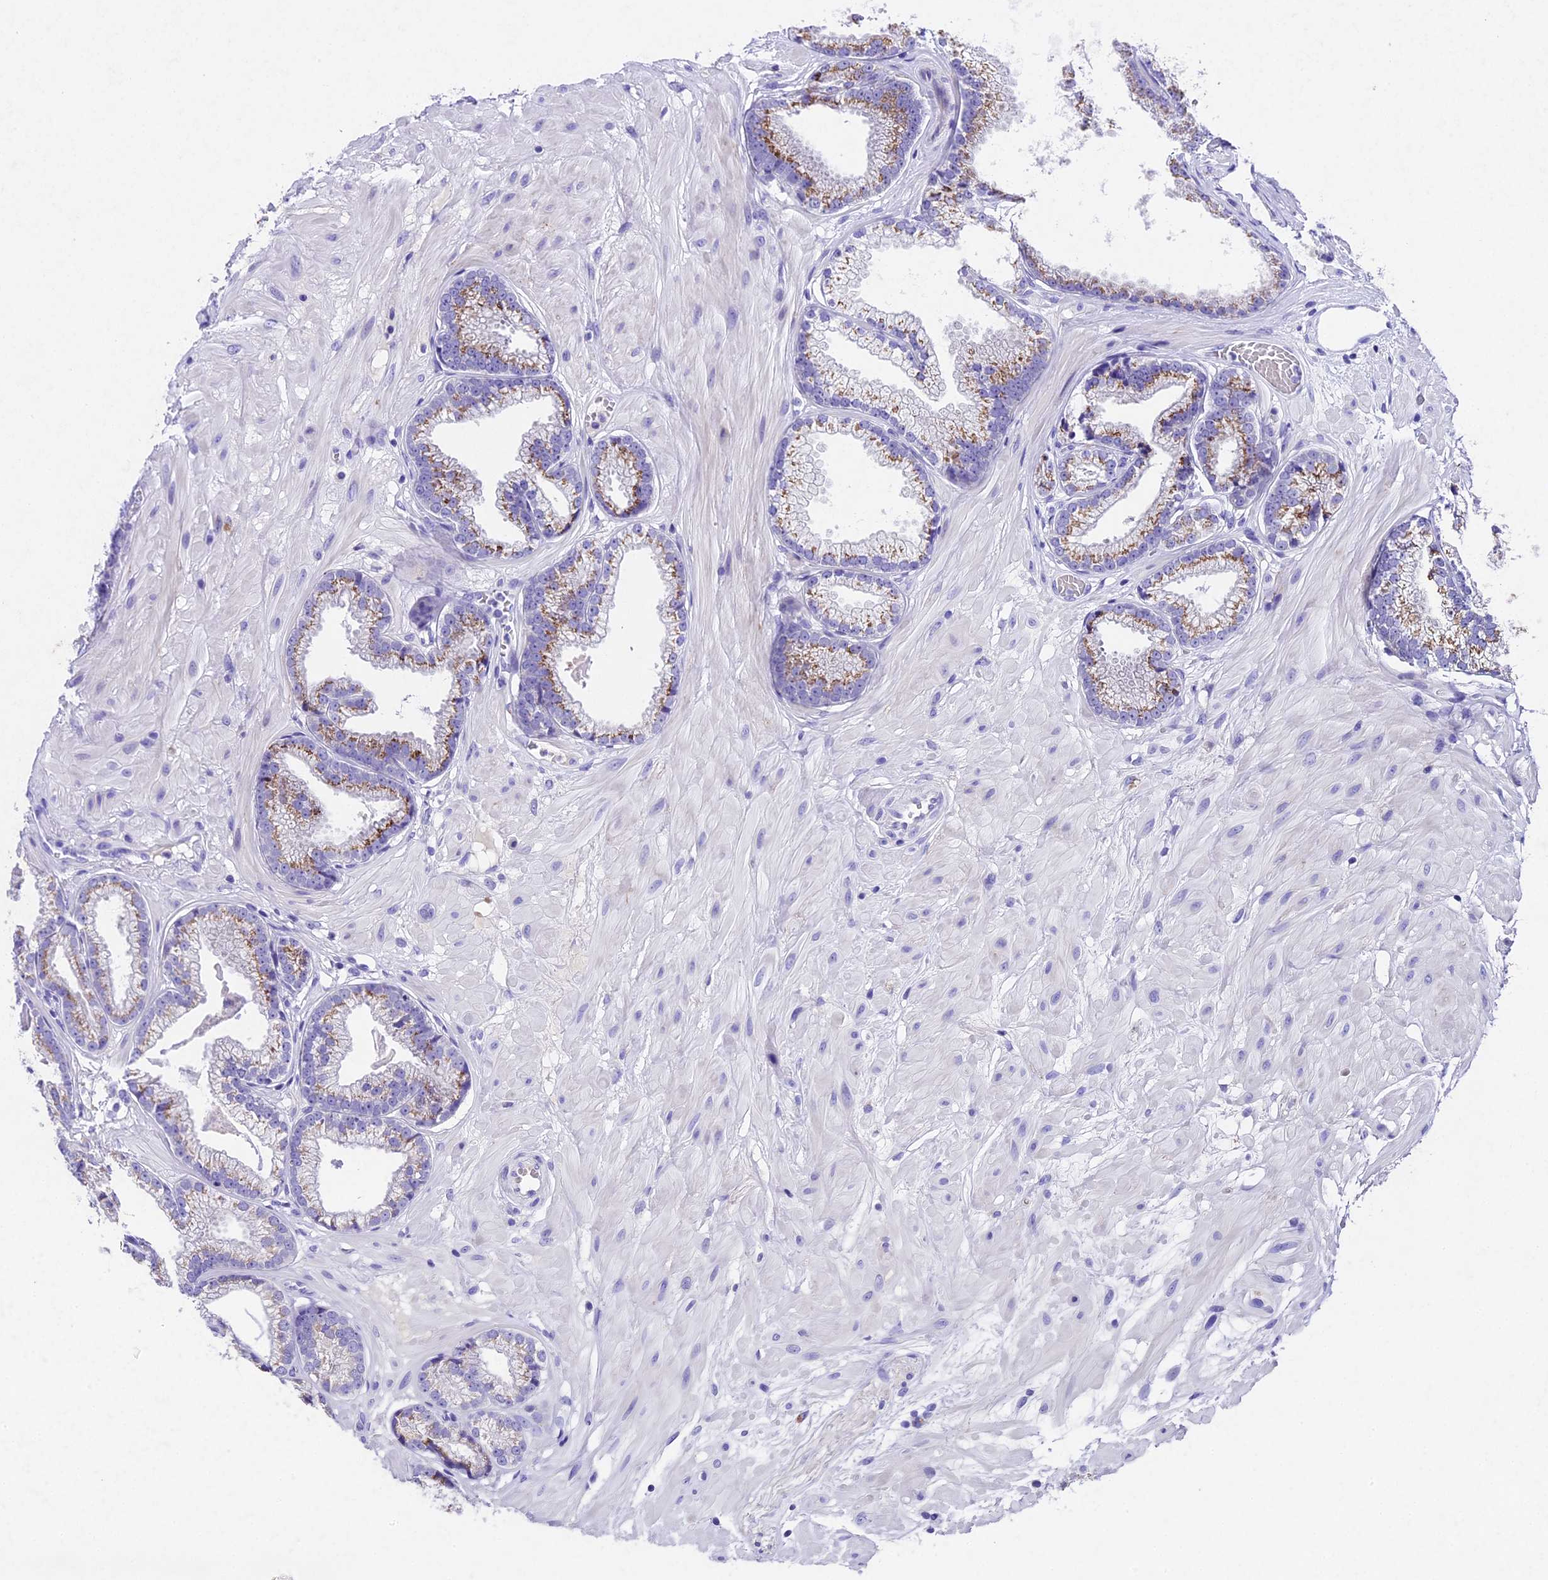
{"staining": {"intensity": "moderate", "quantity": "25%-75%", "location": "cytoplasmic/membranous"}, "tissue": "prostate cancer", "cell_type": "Tumor cells", "image_type": "cancer", "snomed": [{"axis": "morphology", "description": "Adenocarcinoma, Low grade"}, {"axis": "topography", "description": "Prostate"}], "caption": "A medium amount of moderate cytoplasmic/membranous expression is appreciated in about 25%-75% of tumor cells in low-grade adenocarcinoma (prostate) tissue. Immunohistochemistry stains the protein in brown and the nuclei are stained blue.", "gene": "IFT140", "patient": {"sex": "male", "age": 64}}